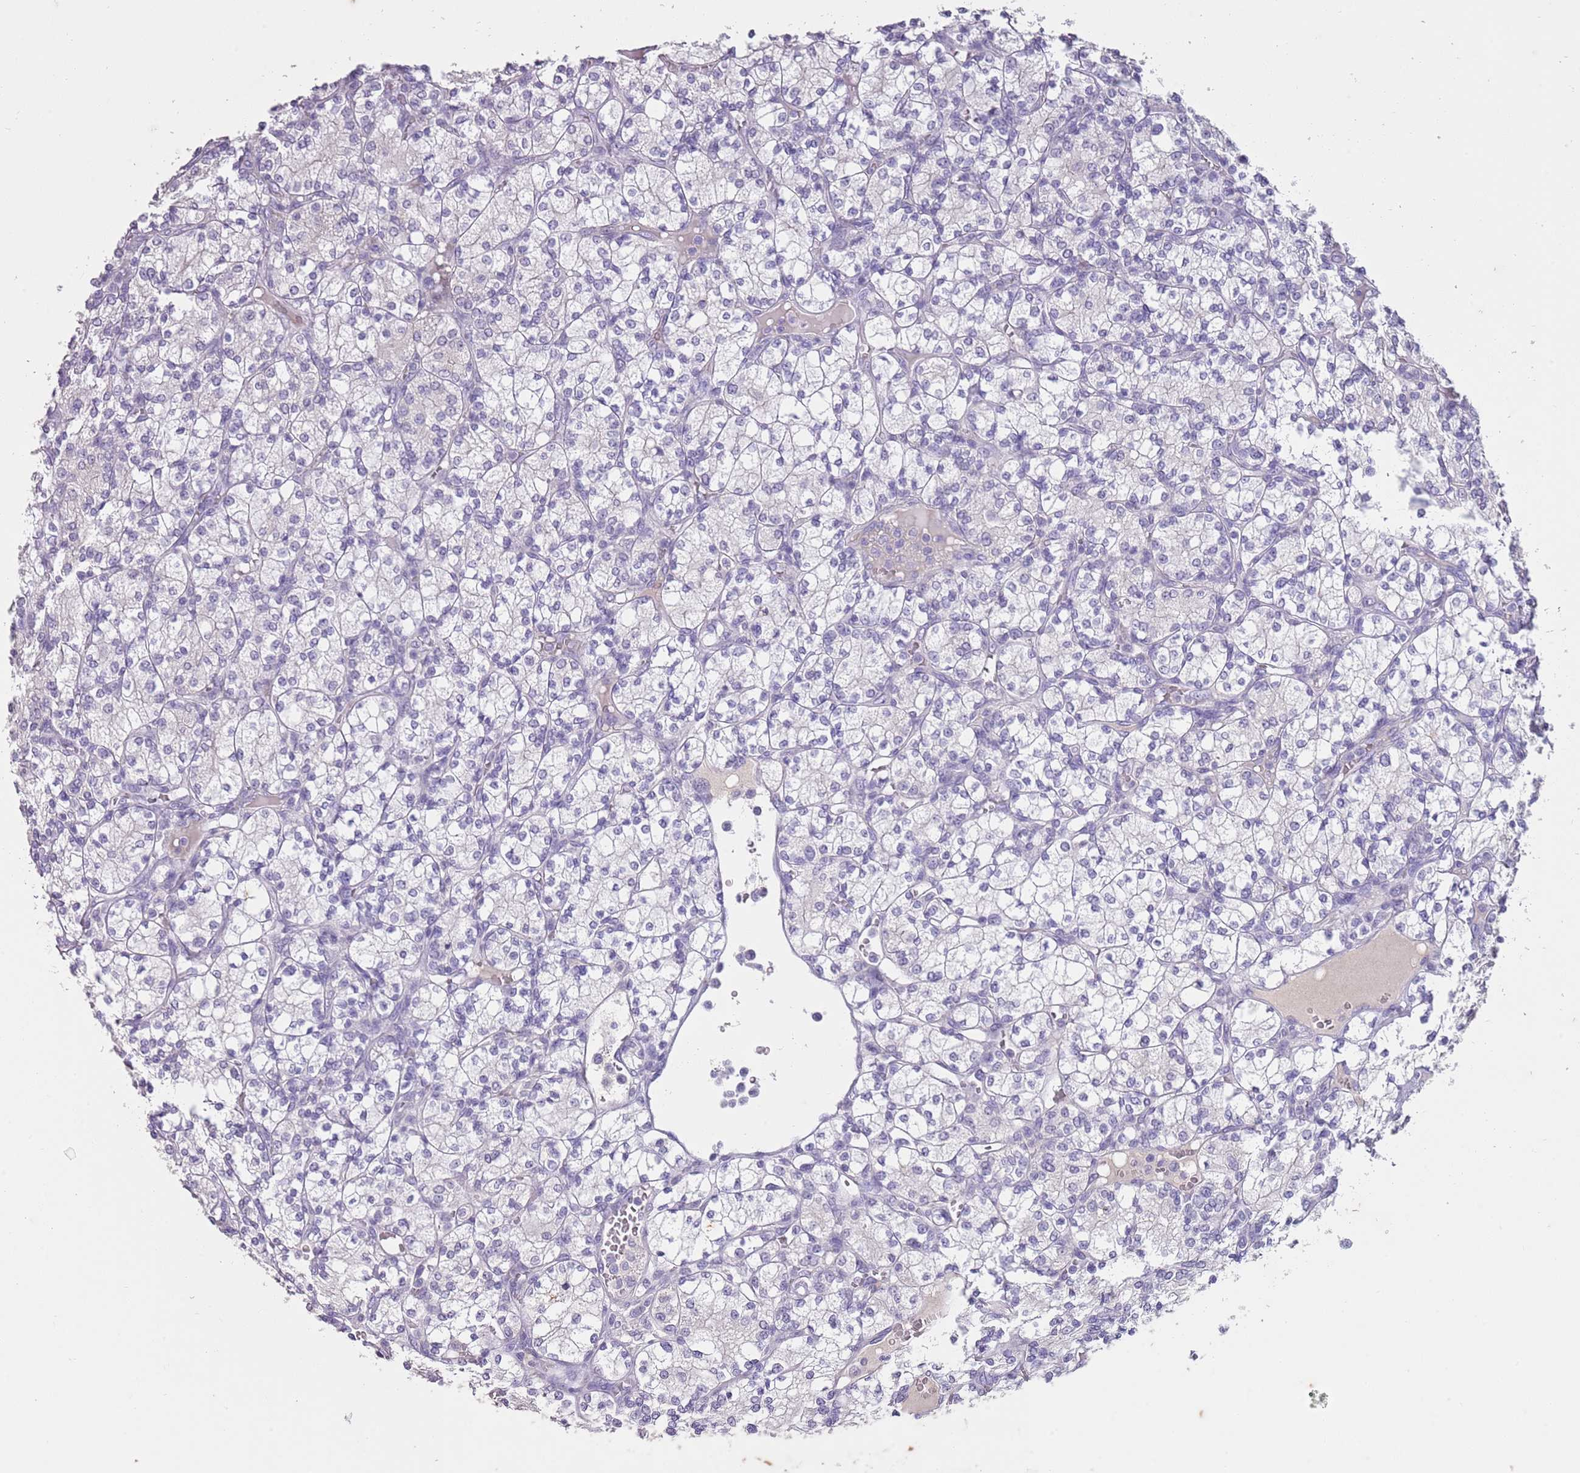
{"staining": {"intensity": "negative", "quantity": "none", "location": "none"}, "tissue": "renal cancer", "cell_type": "Tumor cells", "image_type": "cancer", "snomed": [{"axis": "morphology", "description": "Adenocarcinoma, NOS"}, {"axis": "topography", "description": "Kidney"}], "caption": "High power microscopy photomicrograph of an immunohistochemistry (IHC) photomicrograph of renal cancer (adenocarcinoma), revealing no significant expression in tumor cells.", "gene": "SLC35E3", "patient": {"sex": "male", "age": 77}}